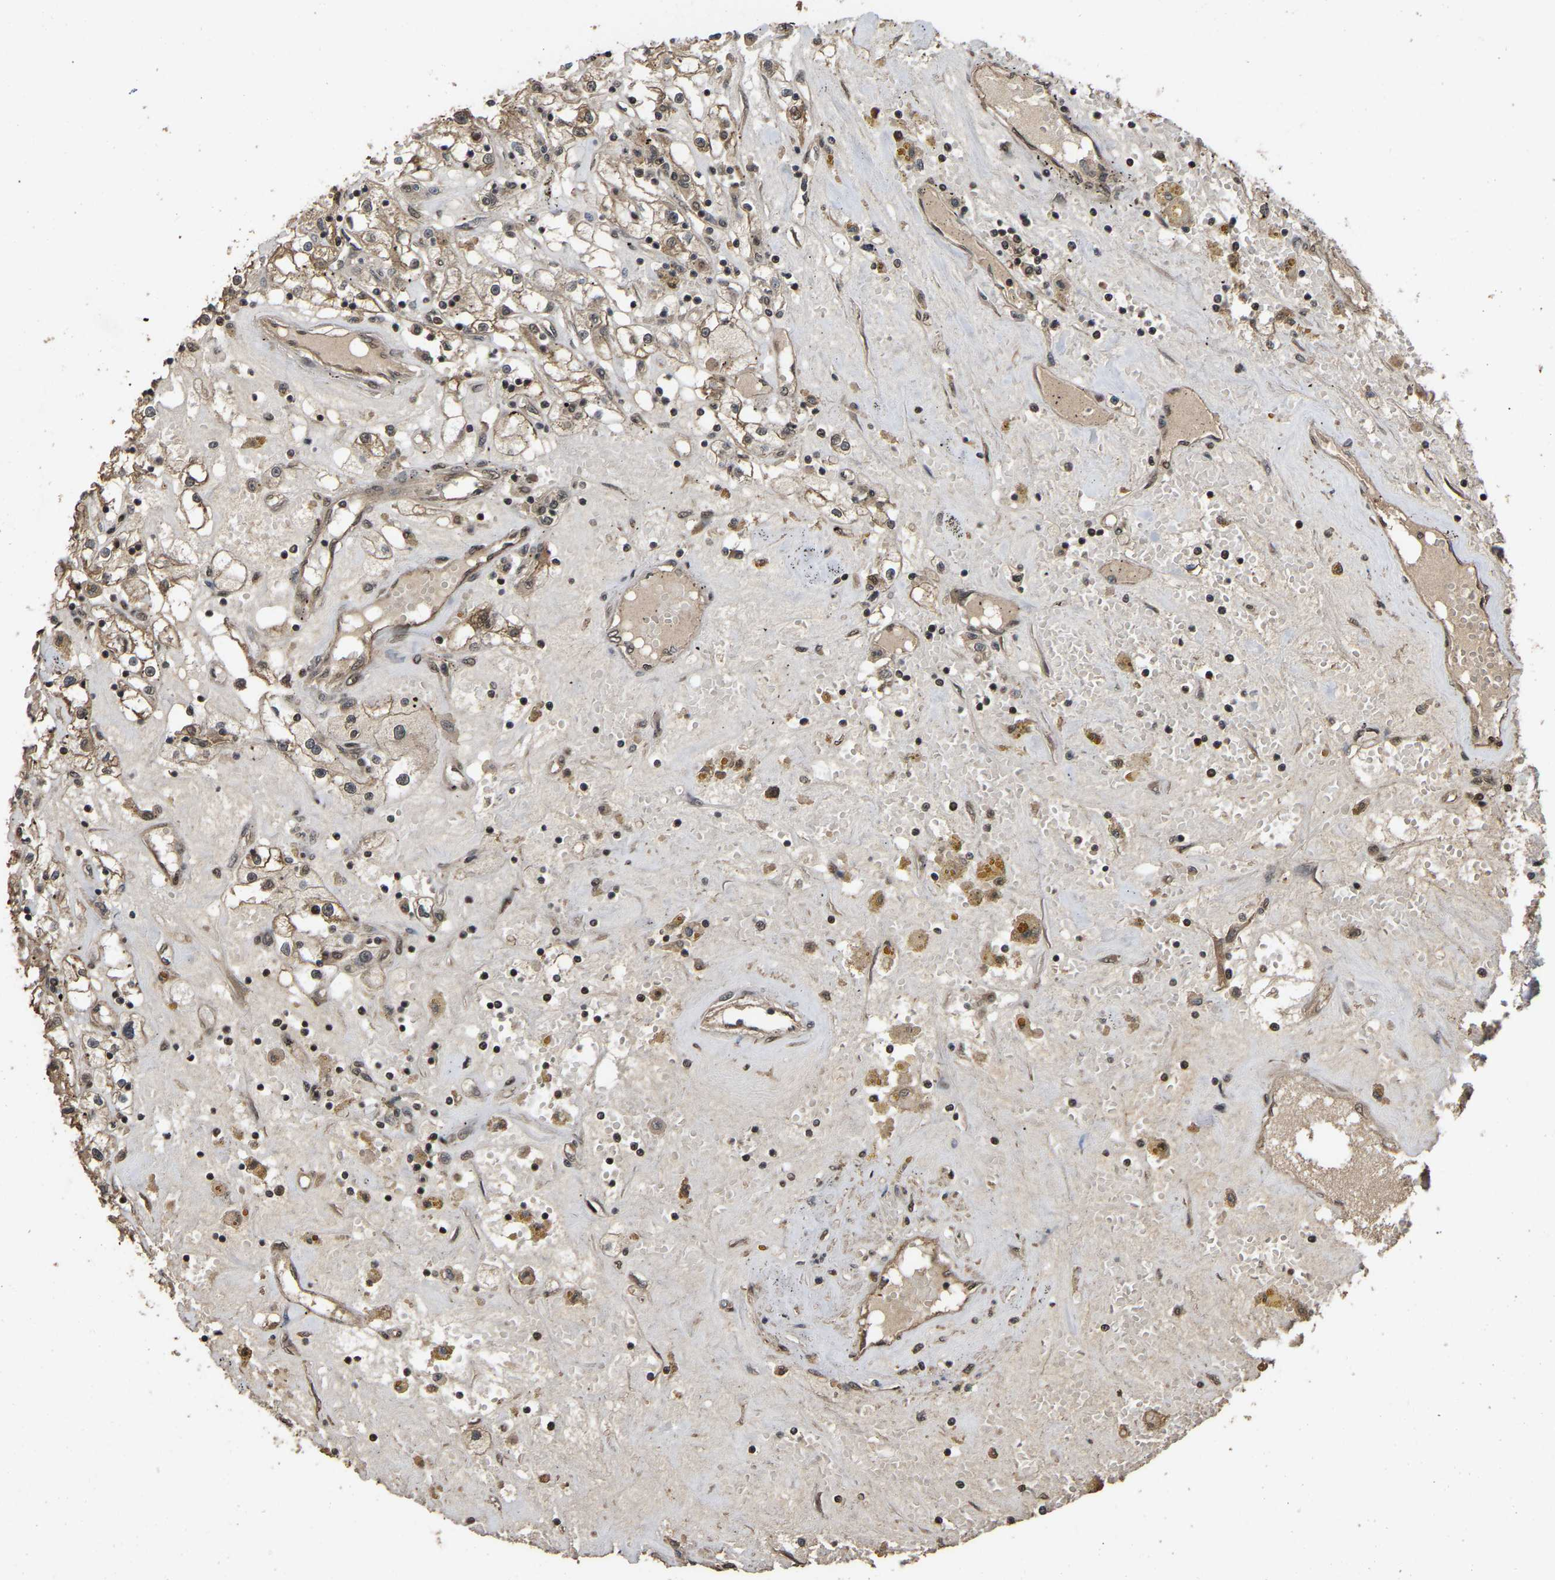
{"staining": {"intensity": "moderate", "quantity": ">75%", "location": "cytoplasmic/membranous"}, "tissue": "renal cancer", "cell_type": "Tumor cells", "image_type": "cancer", "snomed": [{"axis": "morphology", "description": "Adenocarcinoma, NOS"}, {"axis": "topography", "description": "Kidney"}], "caption": "This is a micrograph of immunohistochemistry staining of renal adenocarcinoma, which shows moderate positivity in the cytoplasmic/membranous of tumor cells.", "gene": "ARHGAP23", "patient": {"sex": "male", "age": 56}}